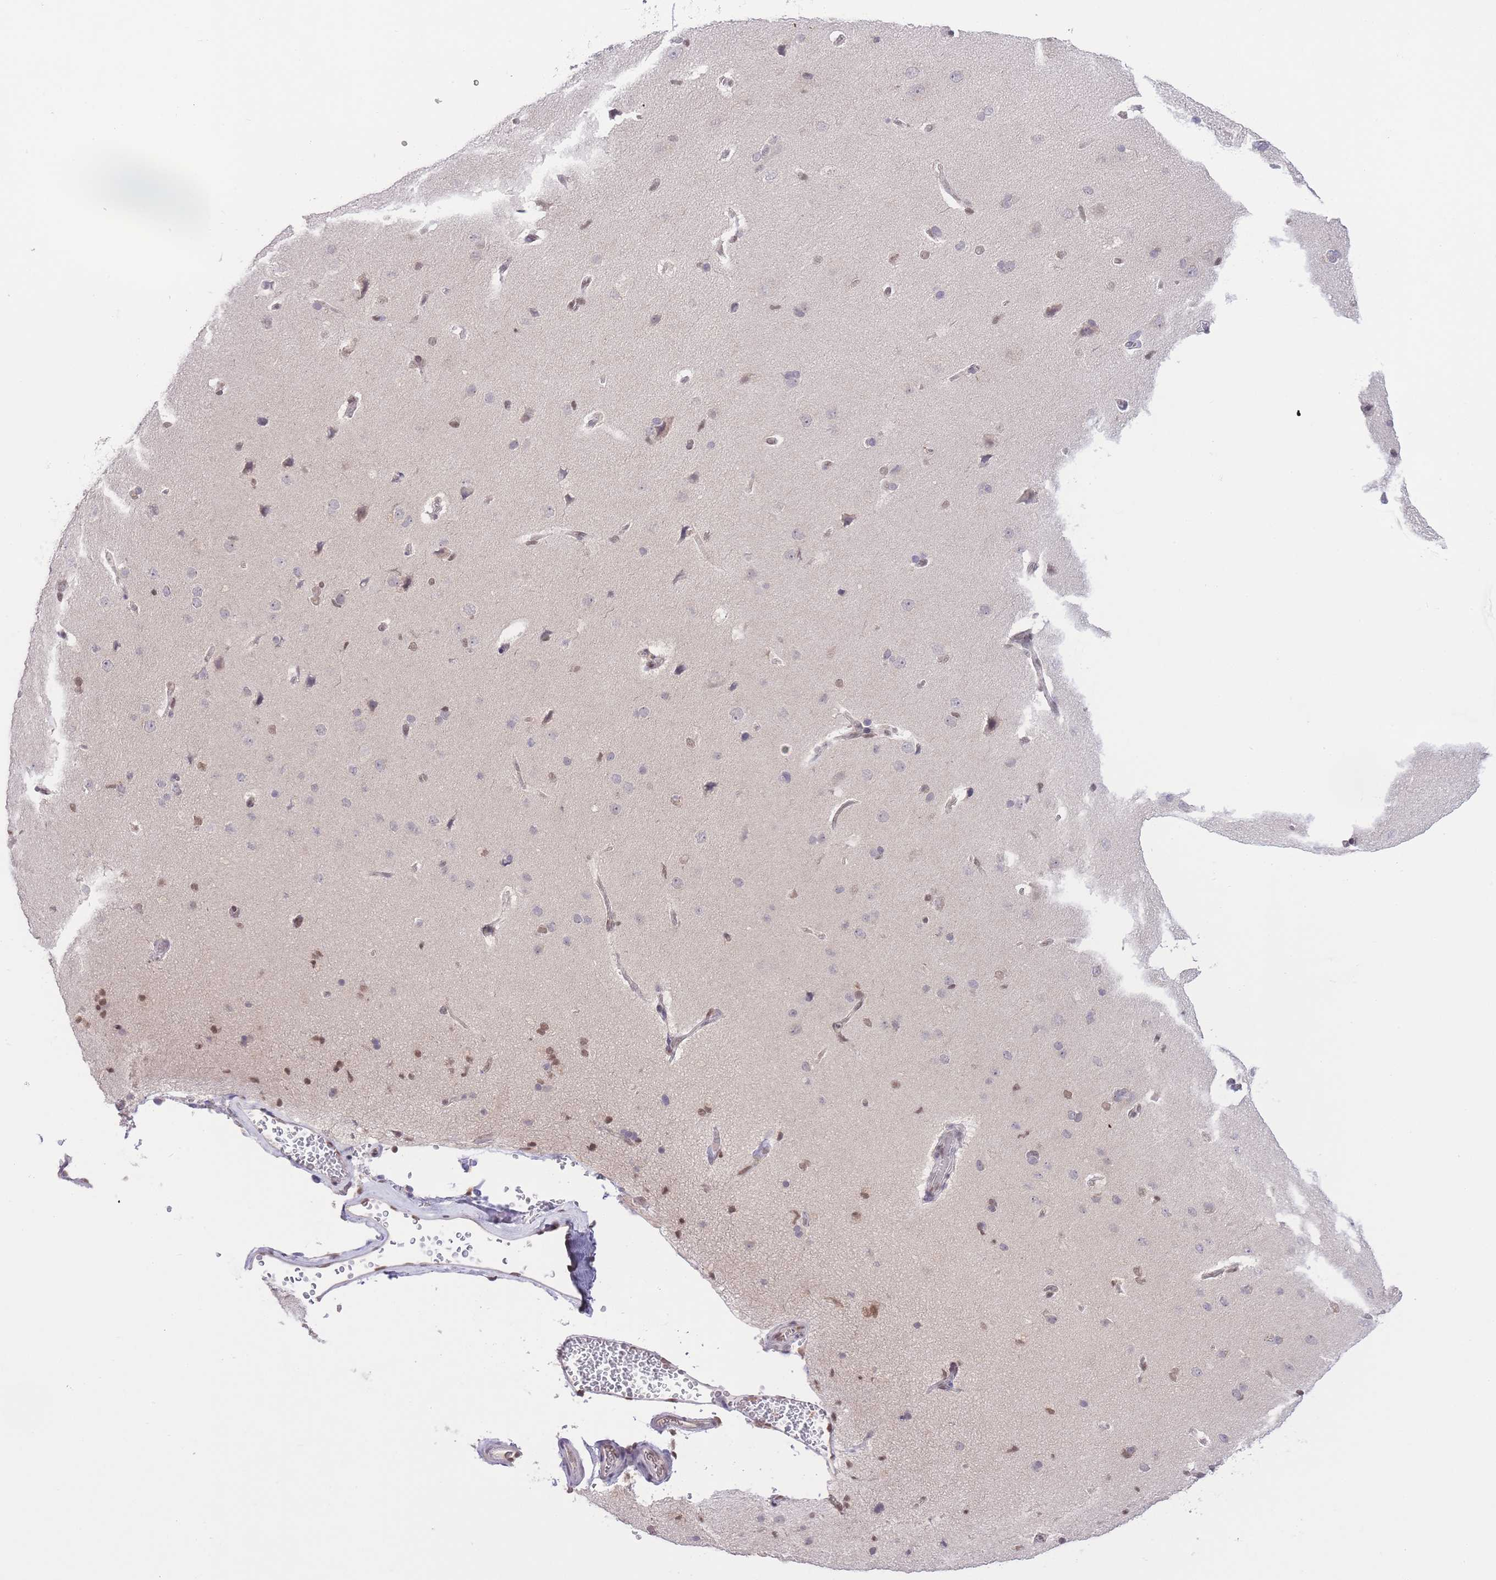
{"staining": {"intensity": "weak", "quantity": "25%-75%", "location": "cytoplasmic/membranous"}, "tissue": "cerebral cortex", "cell_type": "Endothelial cells", "image_type": "normal", "snomed": [{"axis": "morphology", "description": "Normal tissue, NOS"}, {"axis": "topography", "description": "Cerebral cortex"}], "caption": "High-magnification brightfield microscopy of unremarkable cerebral cortex stained with DAB (brown) and counterstained with hematoxylin (blue). endothelial cells exhibit weak cytoplasmic/membranous expression is identified in approximately25%-75% of cells.", "gene": "TMED3", "patient": {"sex": "male", "age": 62}}